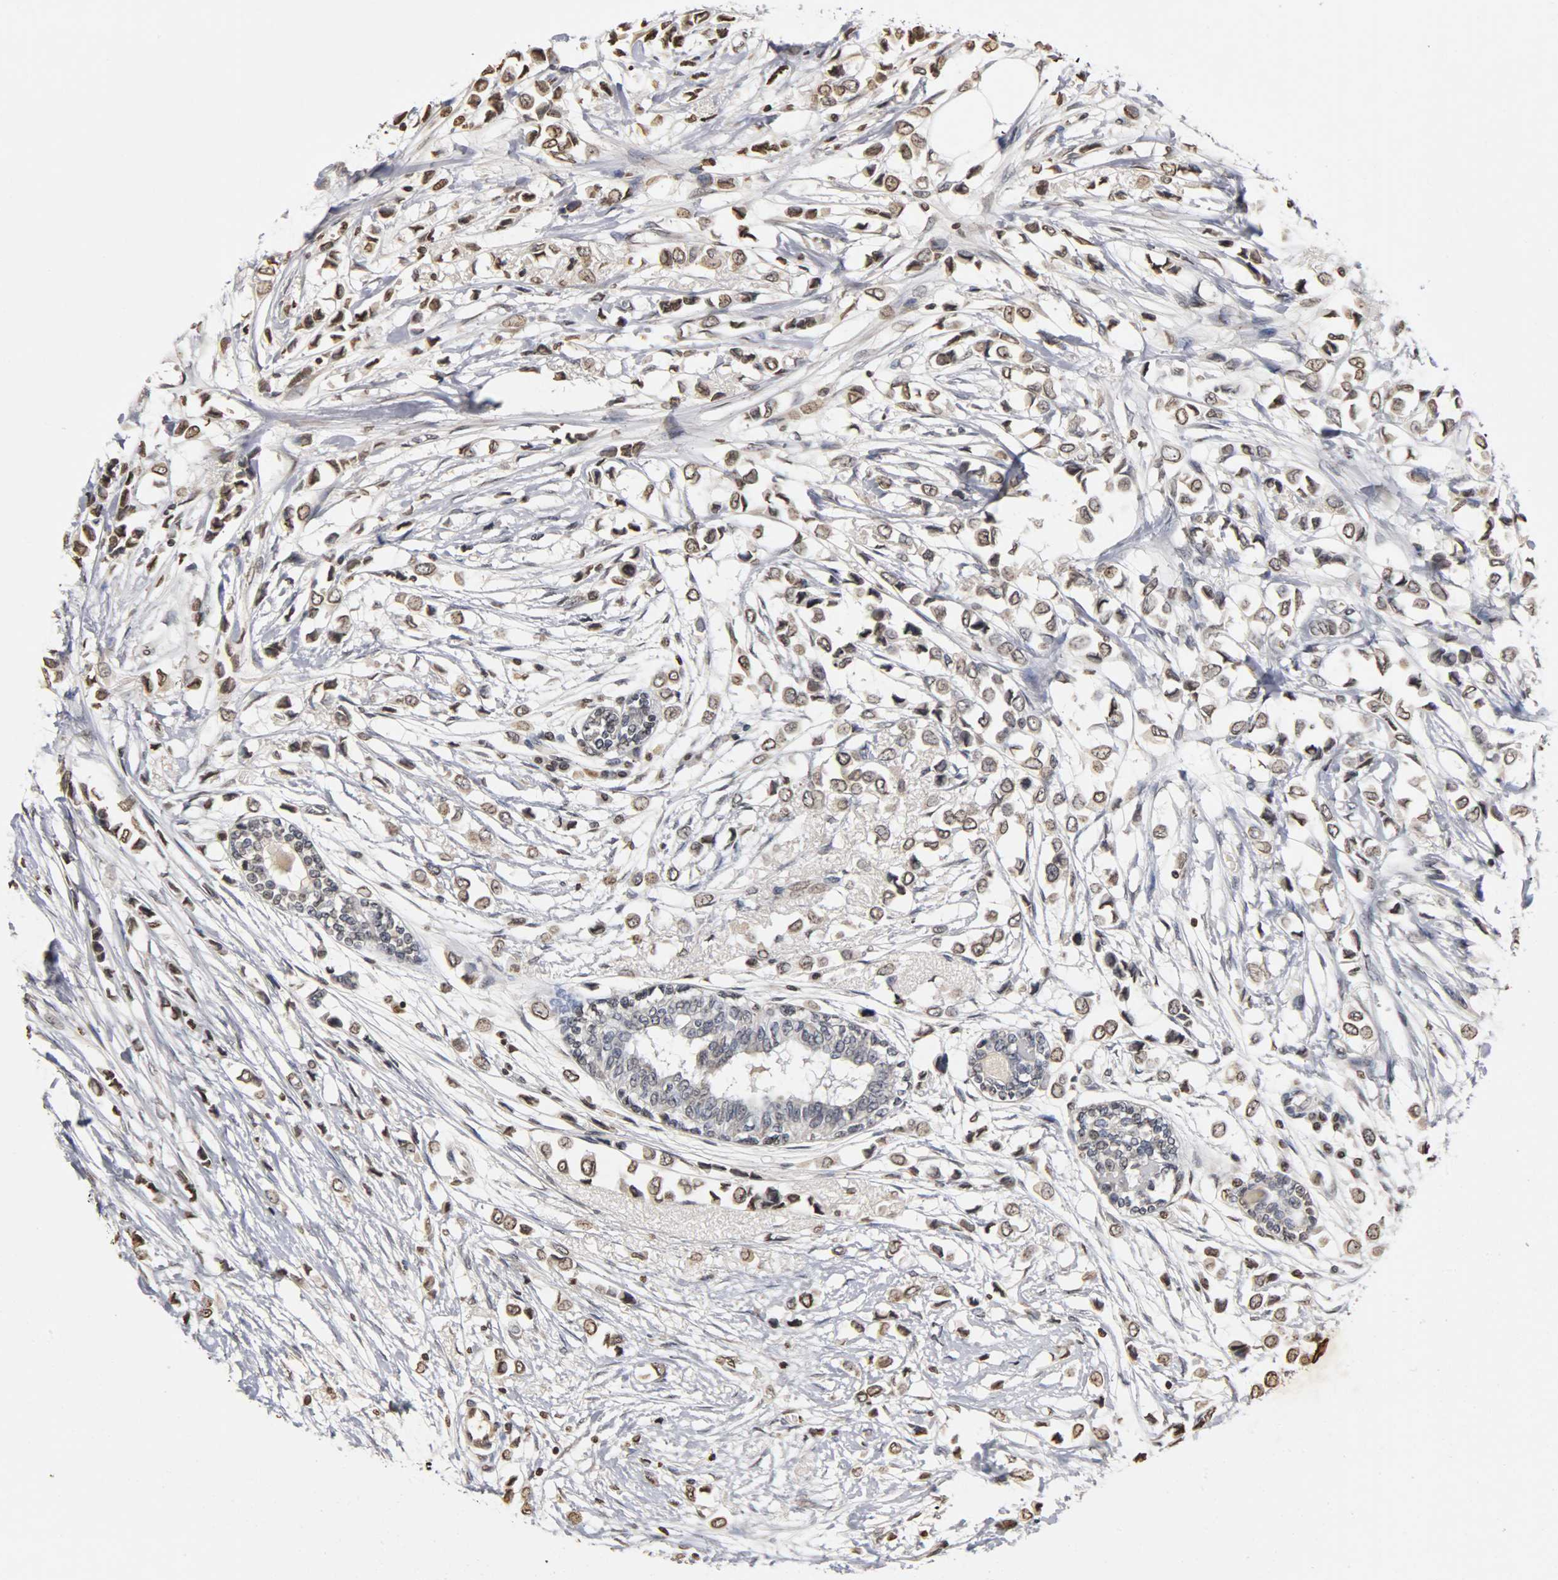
{"staining": {"intensity": "weak", "quantity": "<25%", "location": "nuclear"}, "tissue": "breast cancer", "cell_type": "Tumor cells", "image_type": "cancer", "snomed": [{"axis": "morphology", "description": "Lobular carcinoma"}, {"axis": "topography", "description": "Breast"}], "caption": "High power microscopy micrograph of an immunohistochemistry (IHC) image of lobular carcinoma (breast), revealing no significant expression in tumor cells. (DAB (3,3'-diaminobenzidine) immunohistochemistry (IHC) with hematoxylin counter stain).", "gene": "ERCC2", "patient": {"sex": "female", "age": 51}}